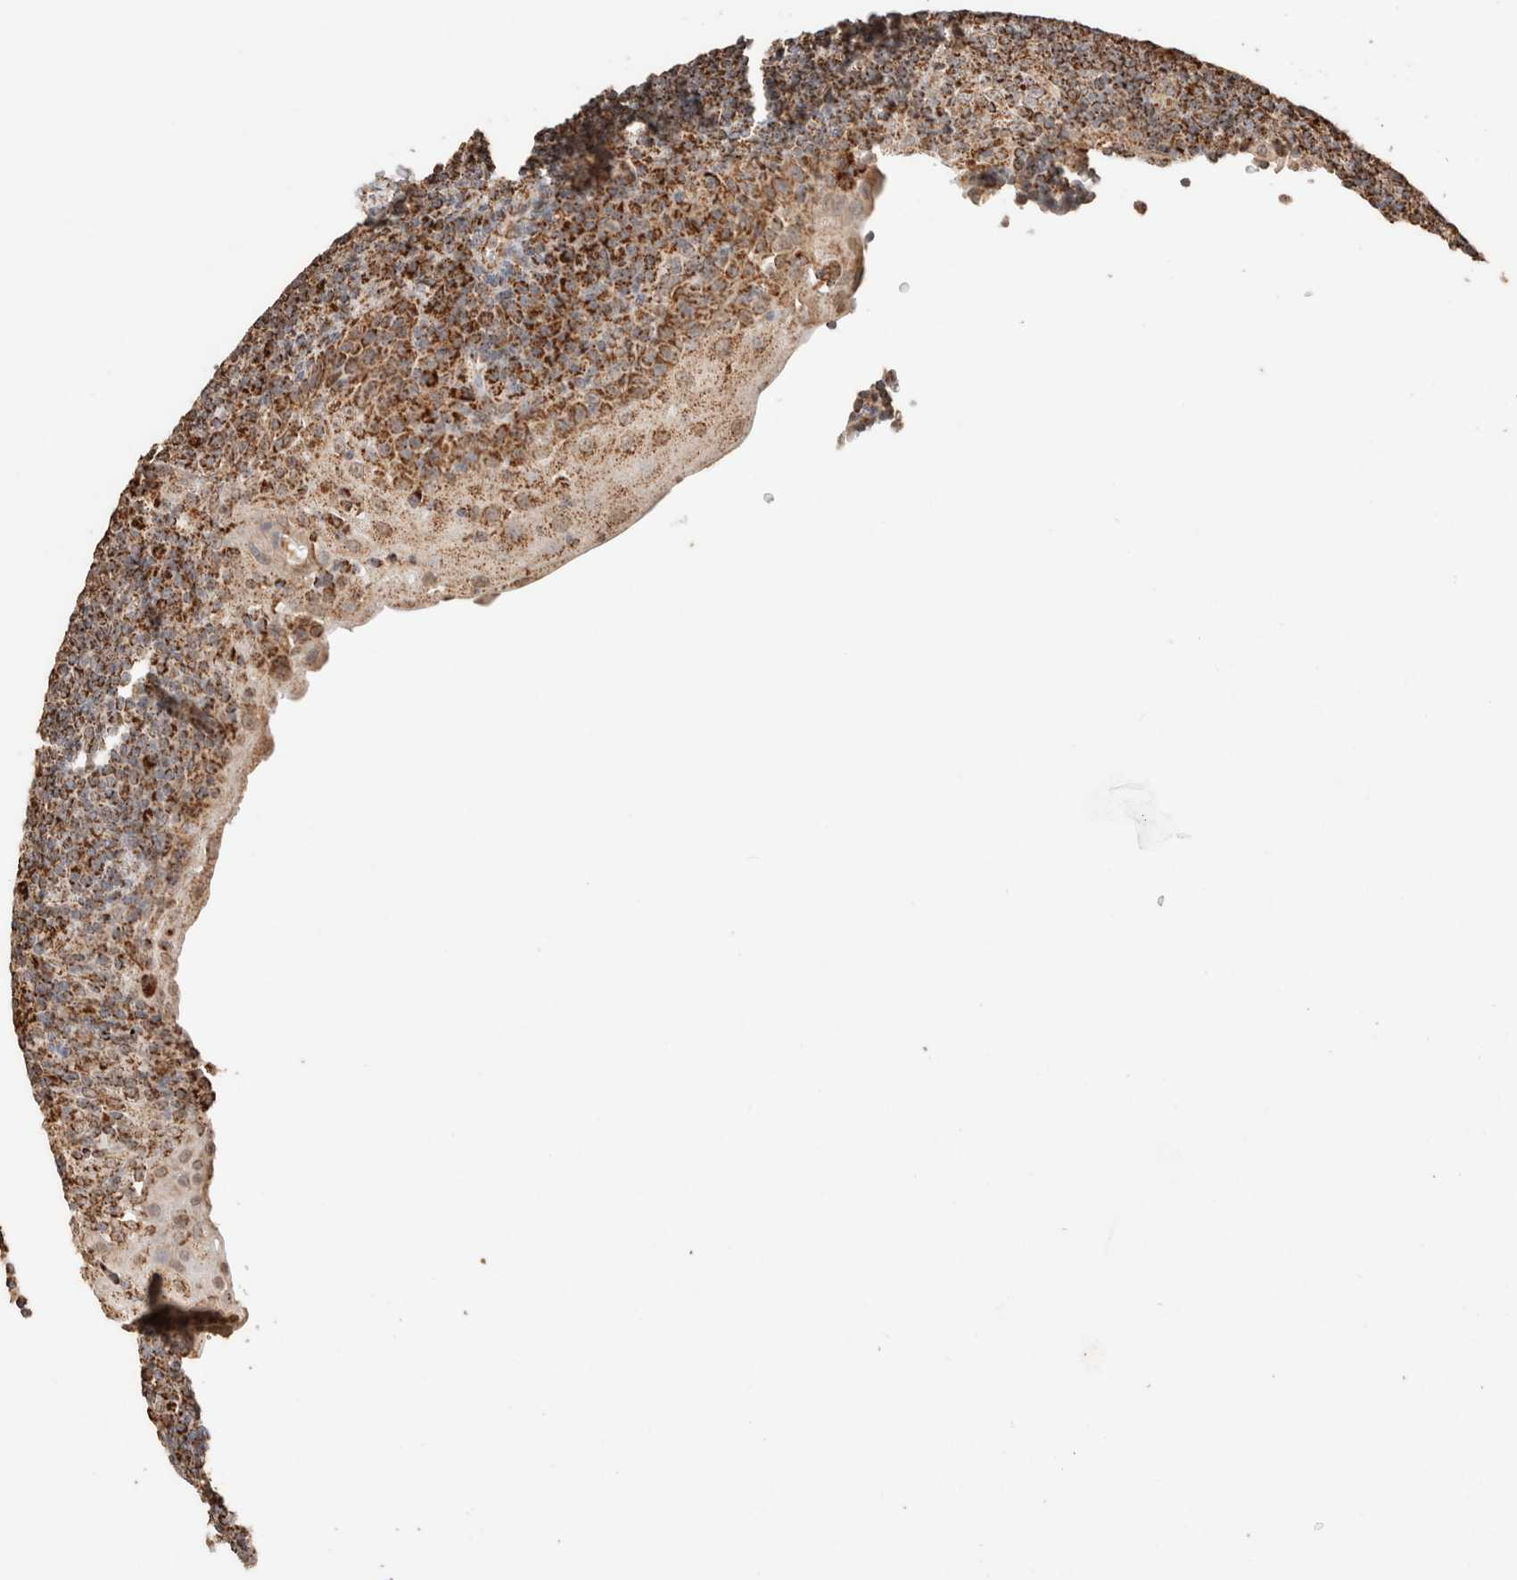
{"staining": {"intensity": "strong", "quantity": ">75%", "location": "cytoplasmic/membranous"}, "tissue": "tonsil", "cell_type": "Germinal center cells", "image_type": "normal", "snomed": [{"axis": "morphology", "description": "Normal tissue, NOS"}, {"axis": "topography", "description": "Tonsil"}], "caption": "Strong cytoplasmic/membranous staining is present in about >75% of germinal center cells in unremarkable tonsil.", "gene": "SDC2", "patient": {"sex": "male", "age": 37}}